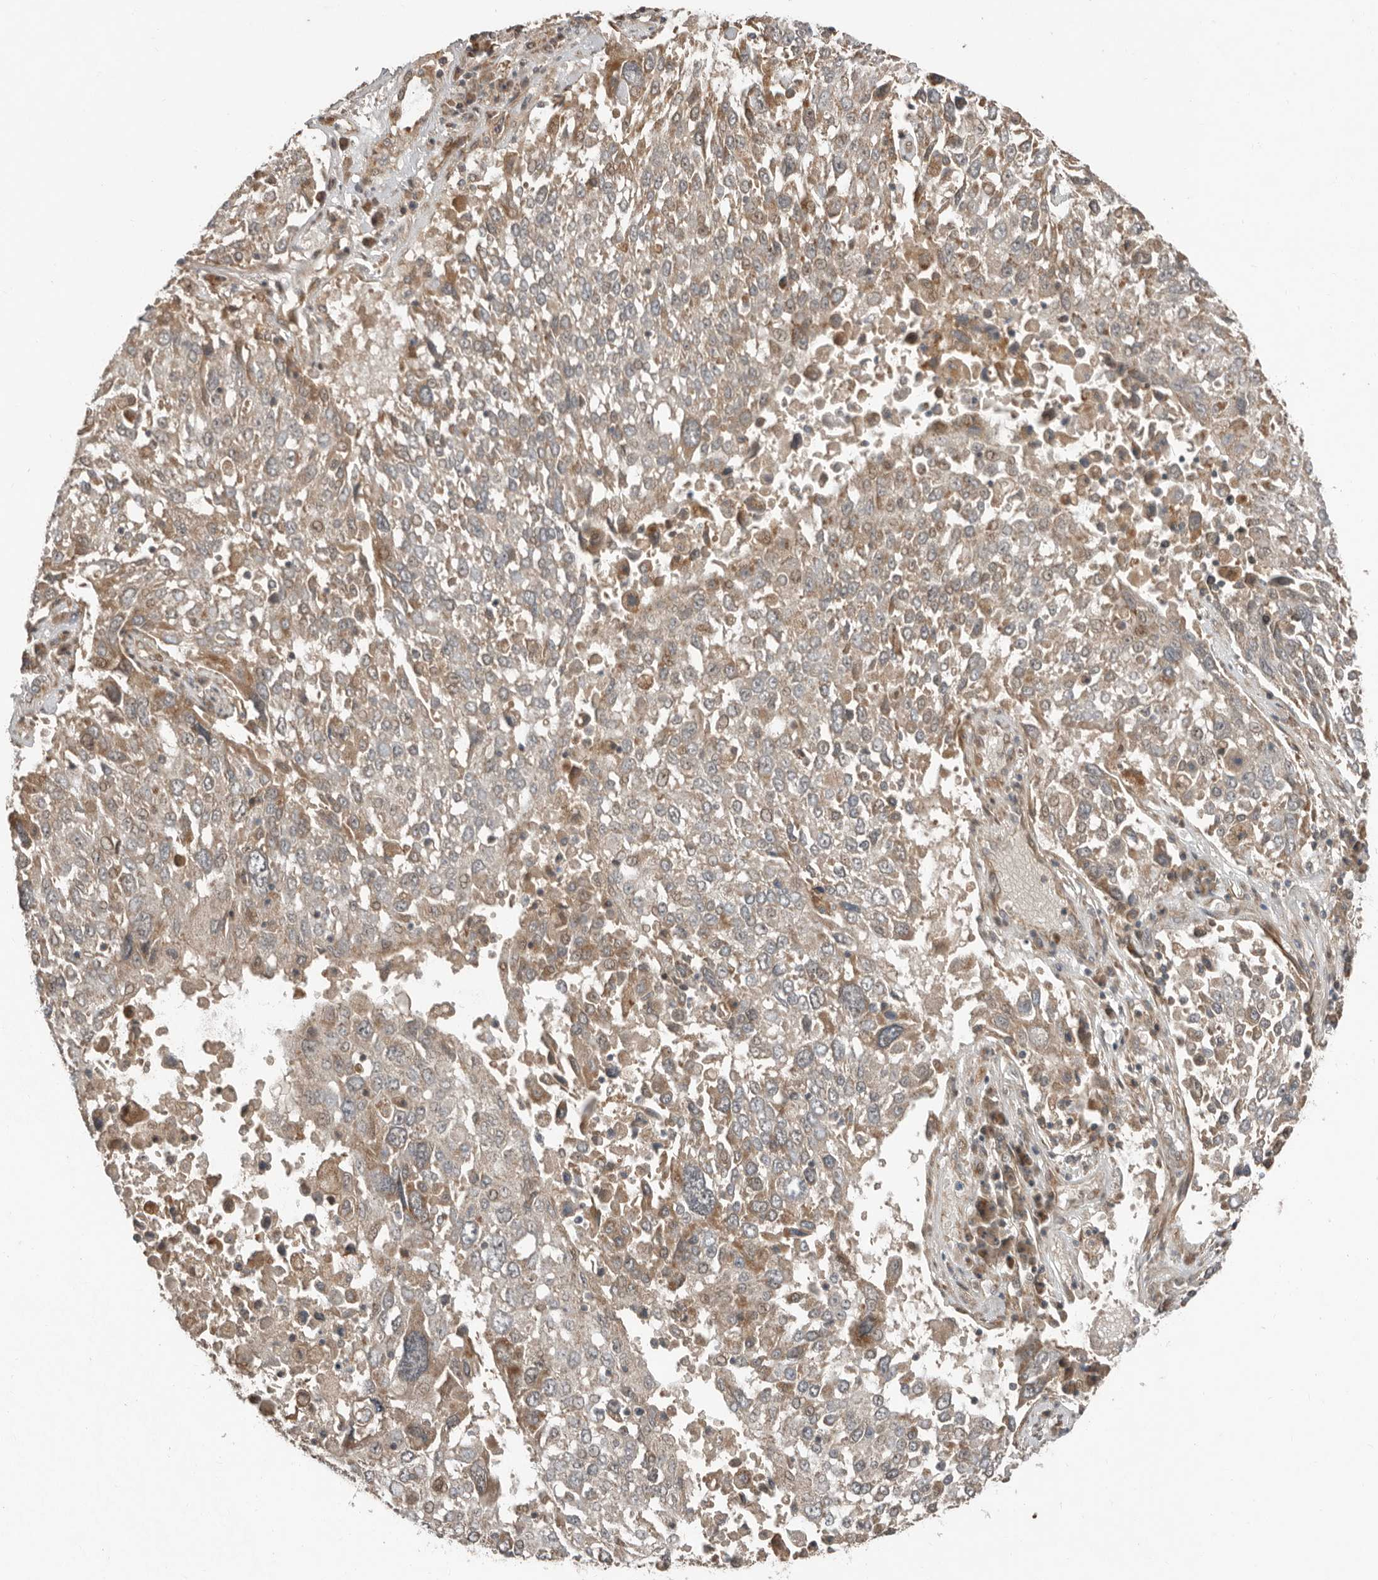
{"staining": {"intensity": "weak", "quantity": "25%-75%", "location": "cytoplasmic/membranous"}, "tissue": "lung cancer", "cell_type": "Tumor cells", "image_type": "cancer", "snomed": [{"axis": "morphology", "description": "Squamous cell carcinoma, NOS"}, {"axis": "topography", "description": "Lung"}], "caption": "Human lung cancer (squamous cell carcinoma) stained for a protein (brown) shows weak cytoplasmic/membranous positive positivity in approximately 25%-75% of tumor cells.", "gene": "SLC6A7", "patient": {"sex": "male", "age": 65}}